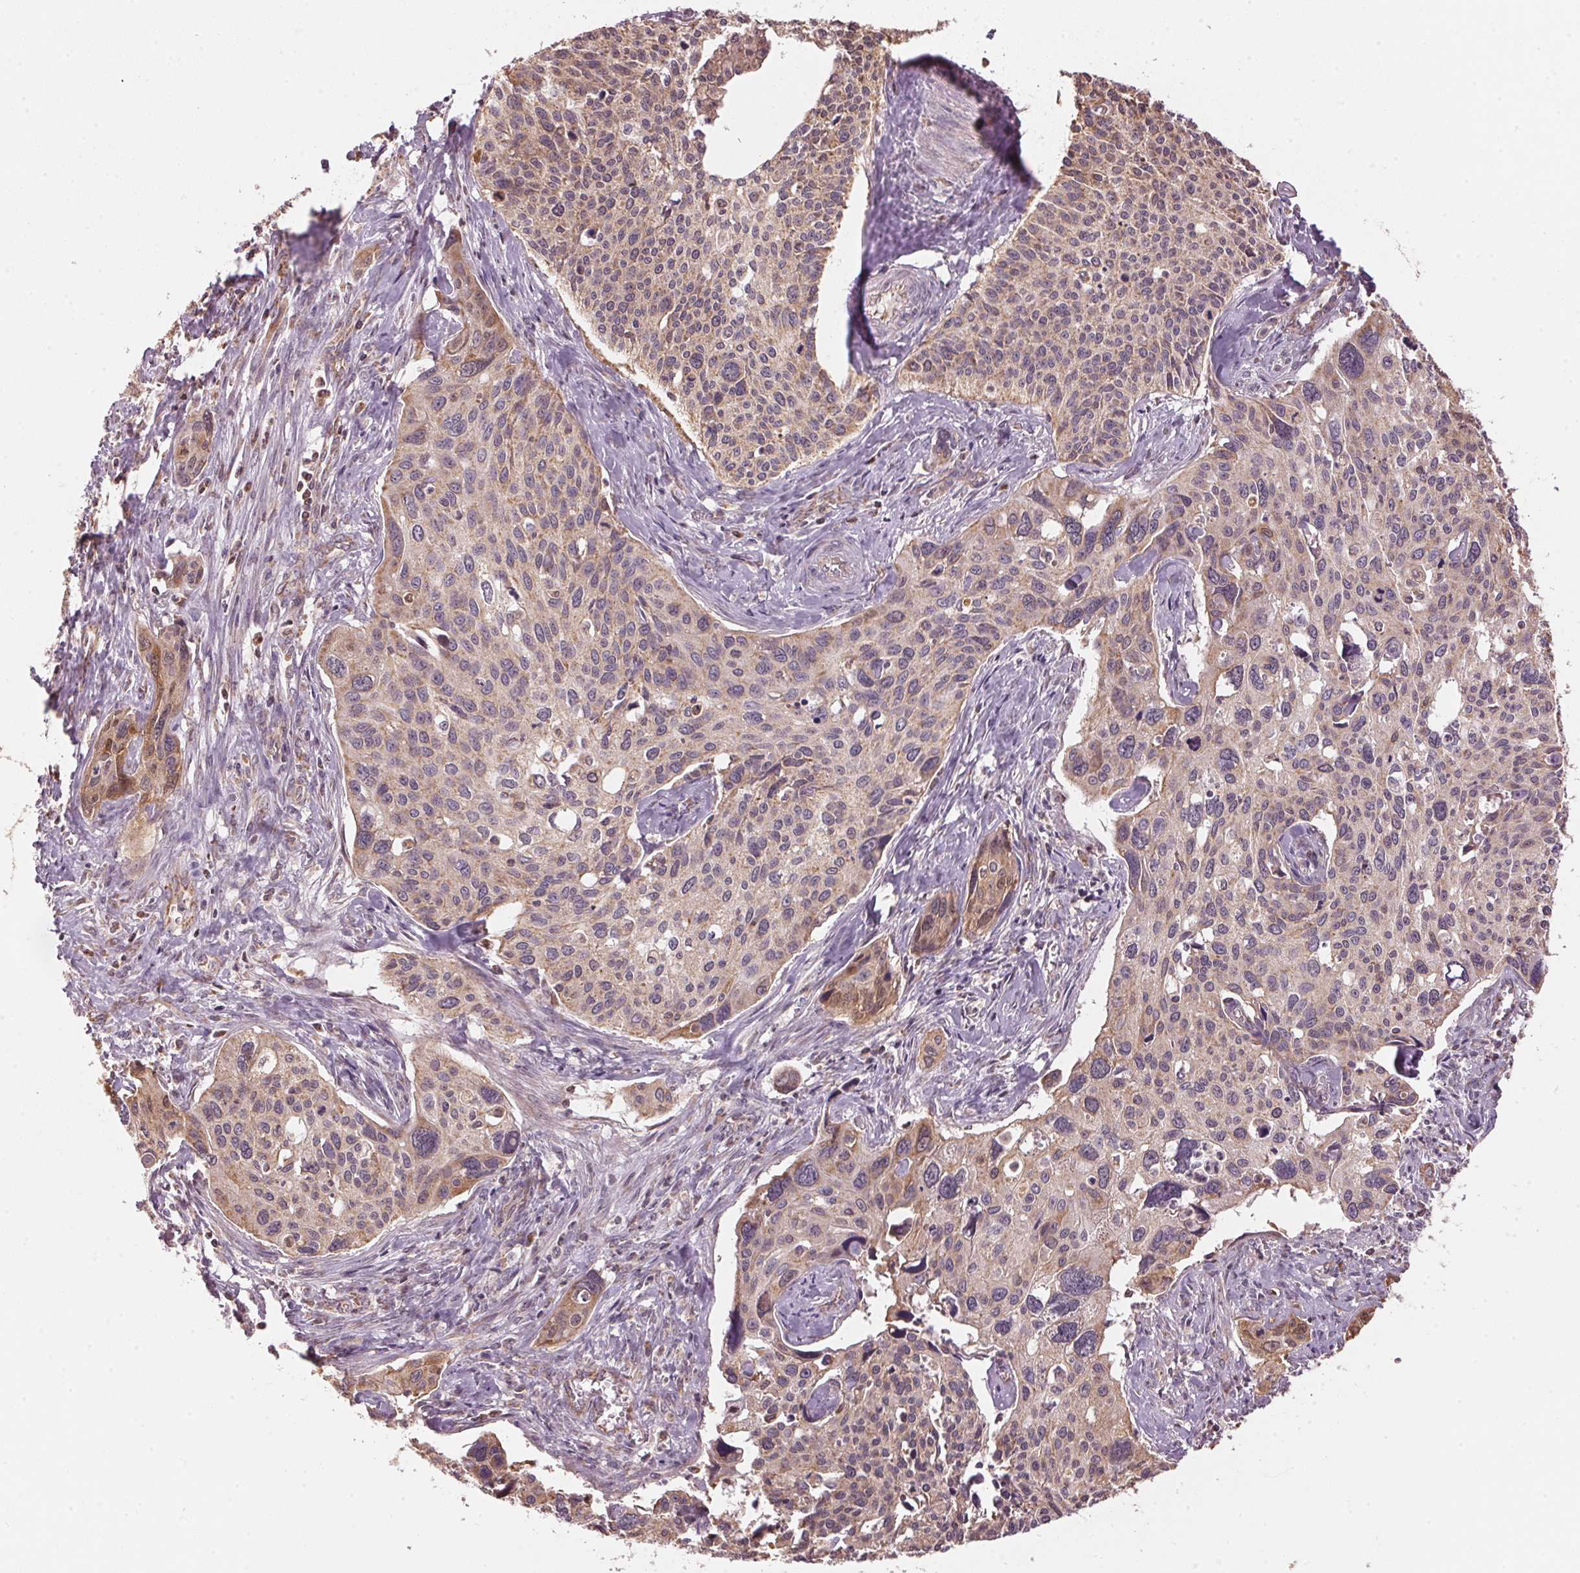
{"staining": {"intensity": "weak", "quantity": "25%-75%", "location": "cytoplasmic/membranous"}, "tissue": "cervical cancer", "cell_type": "Tumor cells", "image_type": "cancer", "snomed": [{"axis": "morphology", "description": "Squamous cell carcinoma, NOS"}, {"axis": "topography", "description": "Cervix"}], "caption": "Immunohistochemistry (IHC) image of human cervical cancer (squamous cell carcinoma) stained for a protein (brown), which reveals low levels of weak cytoplasmic/membranous staining in about 25%-75% of tumor cells.", "gene": "ARHGAP6", "patient": {"sex": "female", "age": 31}}